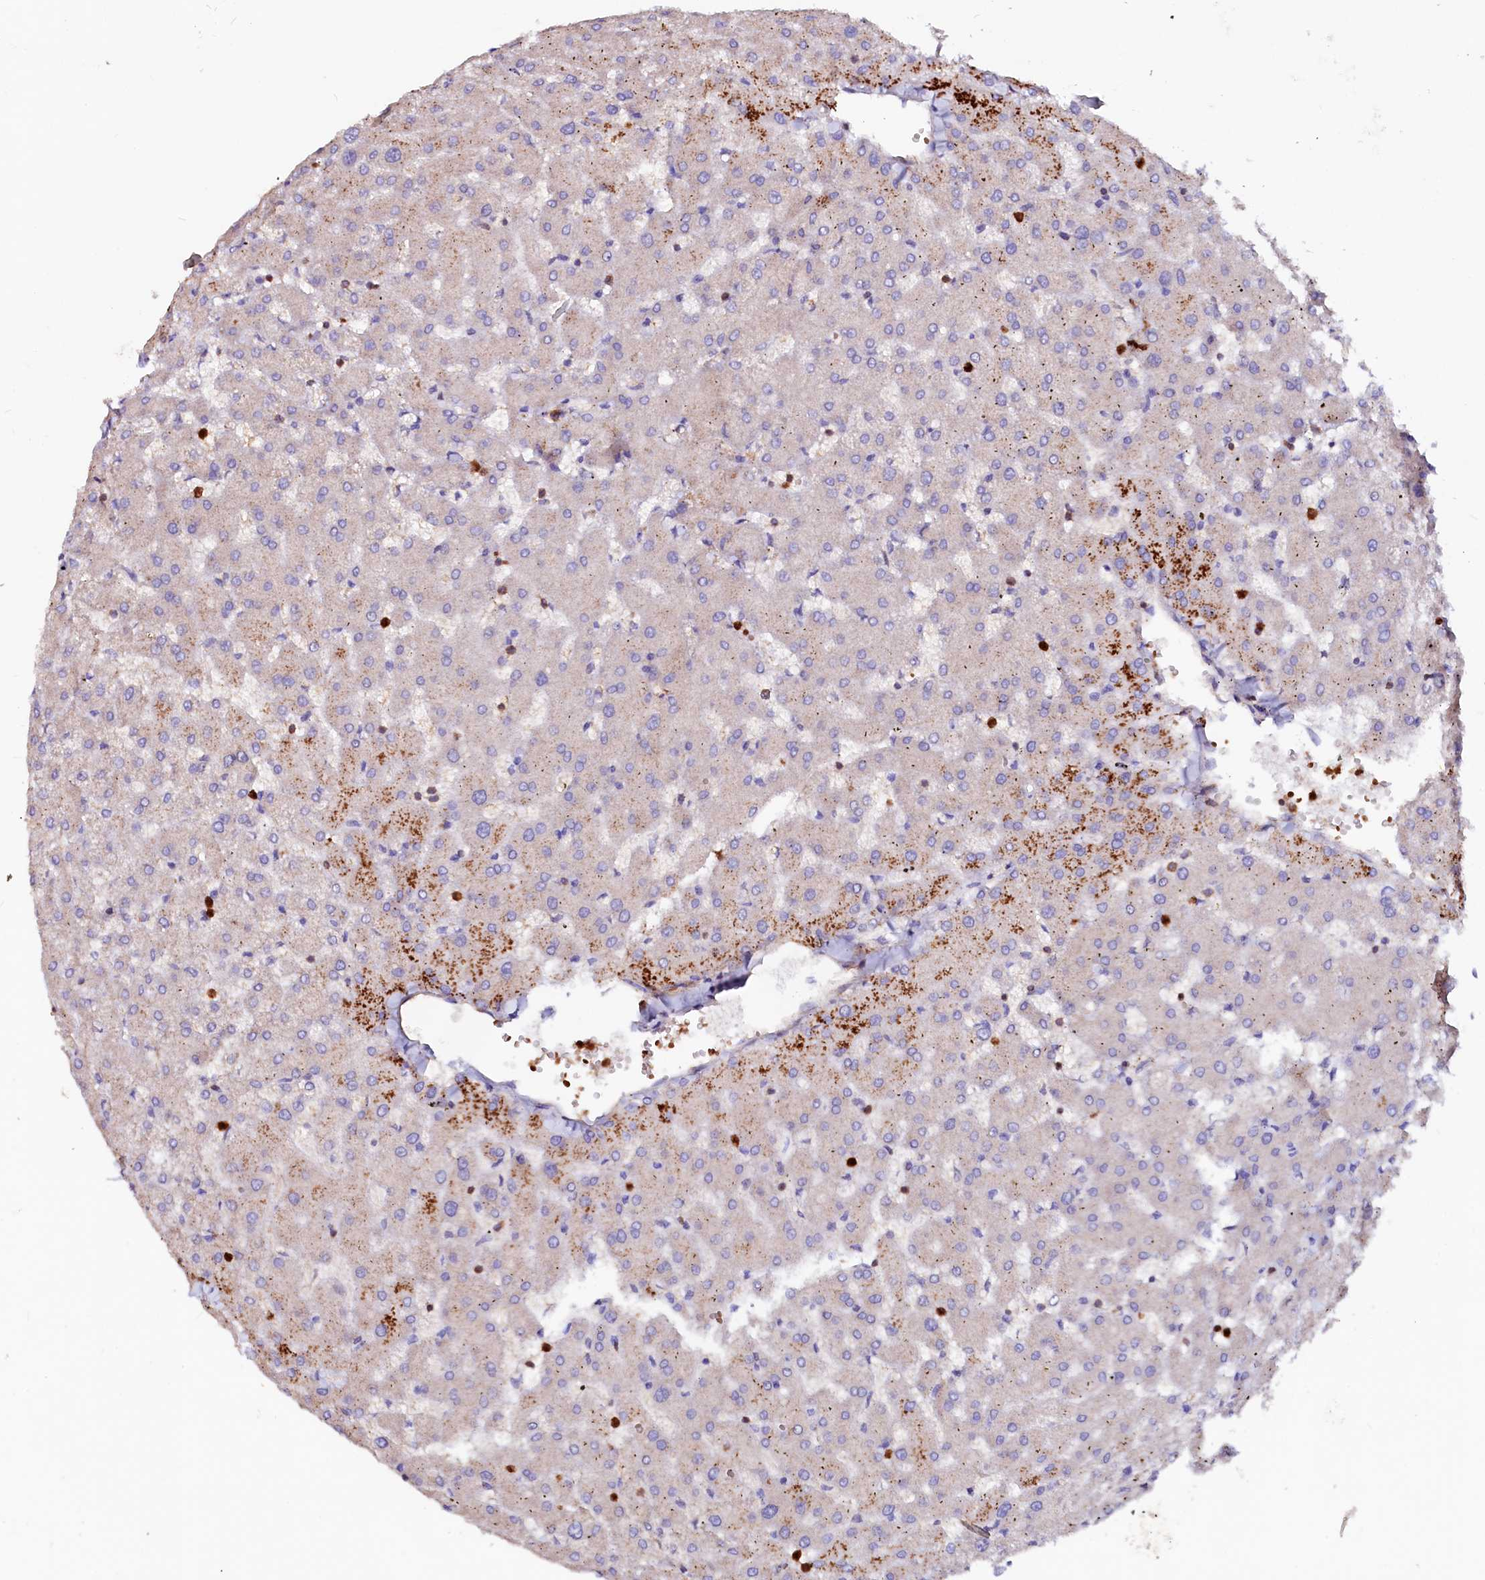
{"staining": {"intensity": "negative", "quantity": "none", "location": "none"}, "tissue": "liver", "cell_type": "Cholangiocytes", "image_type": "normal", "snomed": [{"axis": "morphology", "description": "Normal tissue, NOS"}, {"axis": "topography", "description": "Liver"}], "caption": "There is no significant staining in cholangiocytes of liver.", "gene": "RAB27A", "patient": {"sex": "female", "age": 63}}